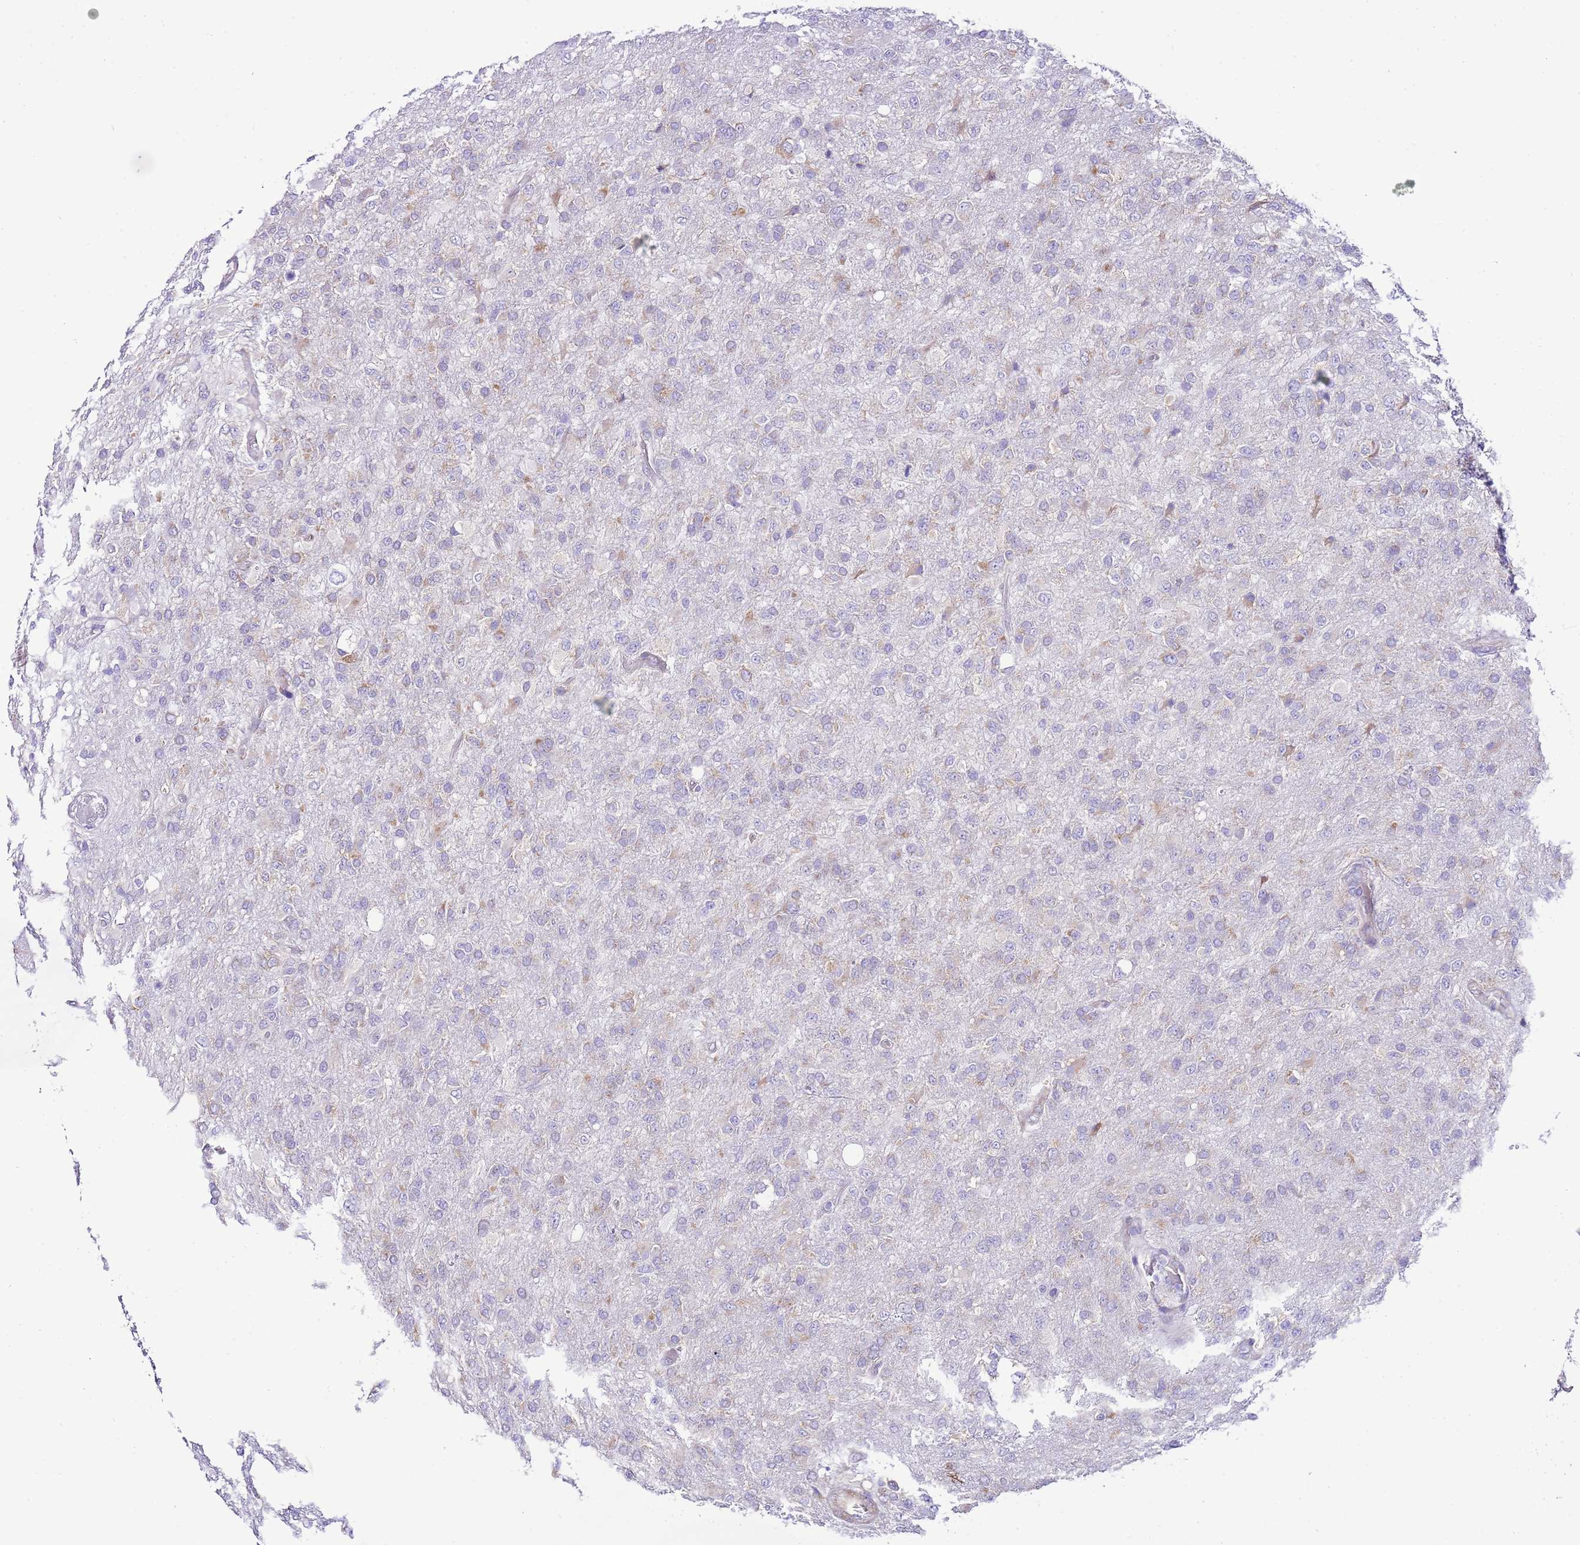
{"staining": {"intensity": "negative", "quantity": "none", "location": "none"}, "tissue": "glioma", "cell_type": "Tumor cells", "image_type": "cancer", "snomed": [{"axis": "morphology", "description": "Glioma, malignant, High grade"}, {"axis": "topography", "description": "Brain"}], "caption": "The histopathology image shows no staining of tumor cells in malignant glioma (high-grade).", "gene": "RPS10", "patient": {"sex": "female", "age": 74}}